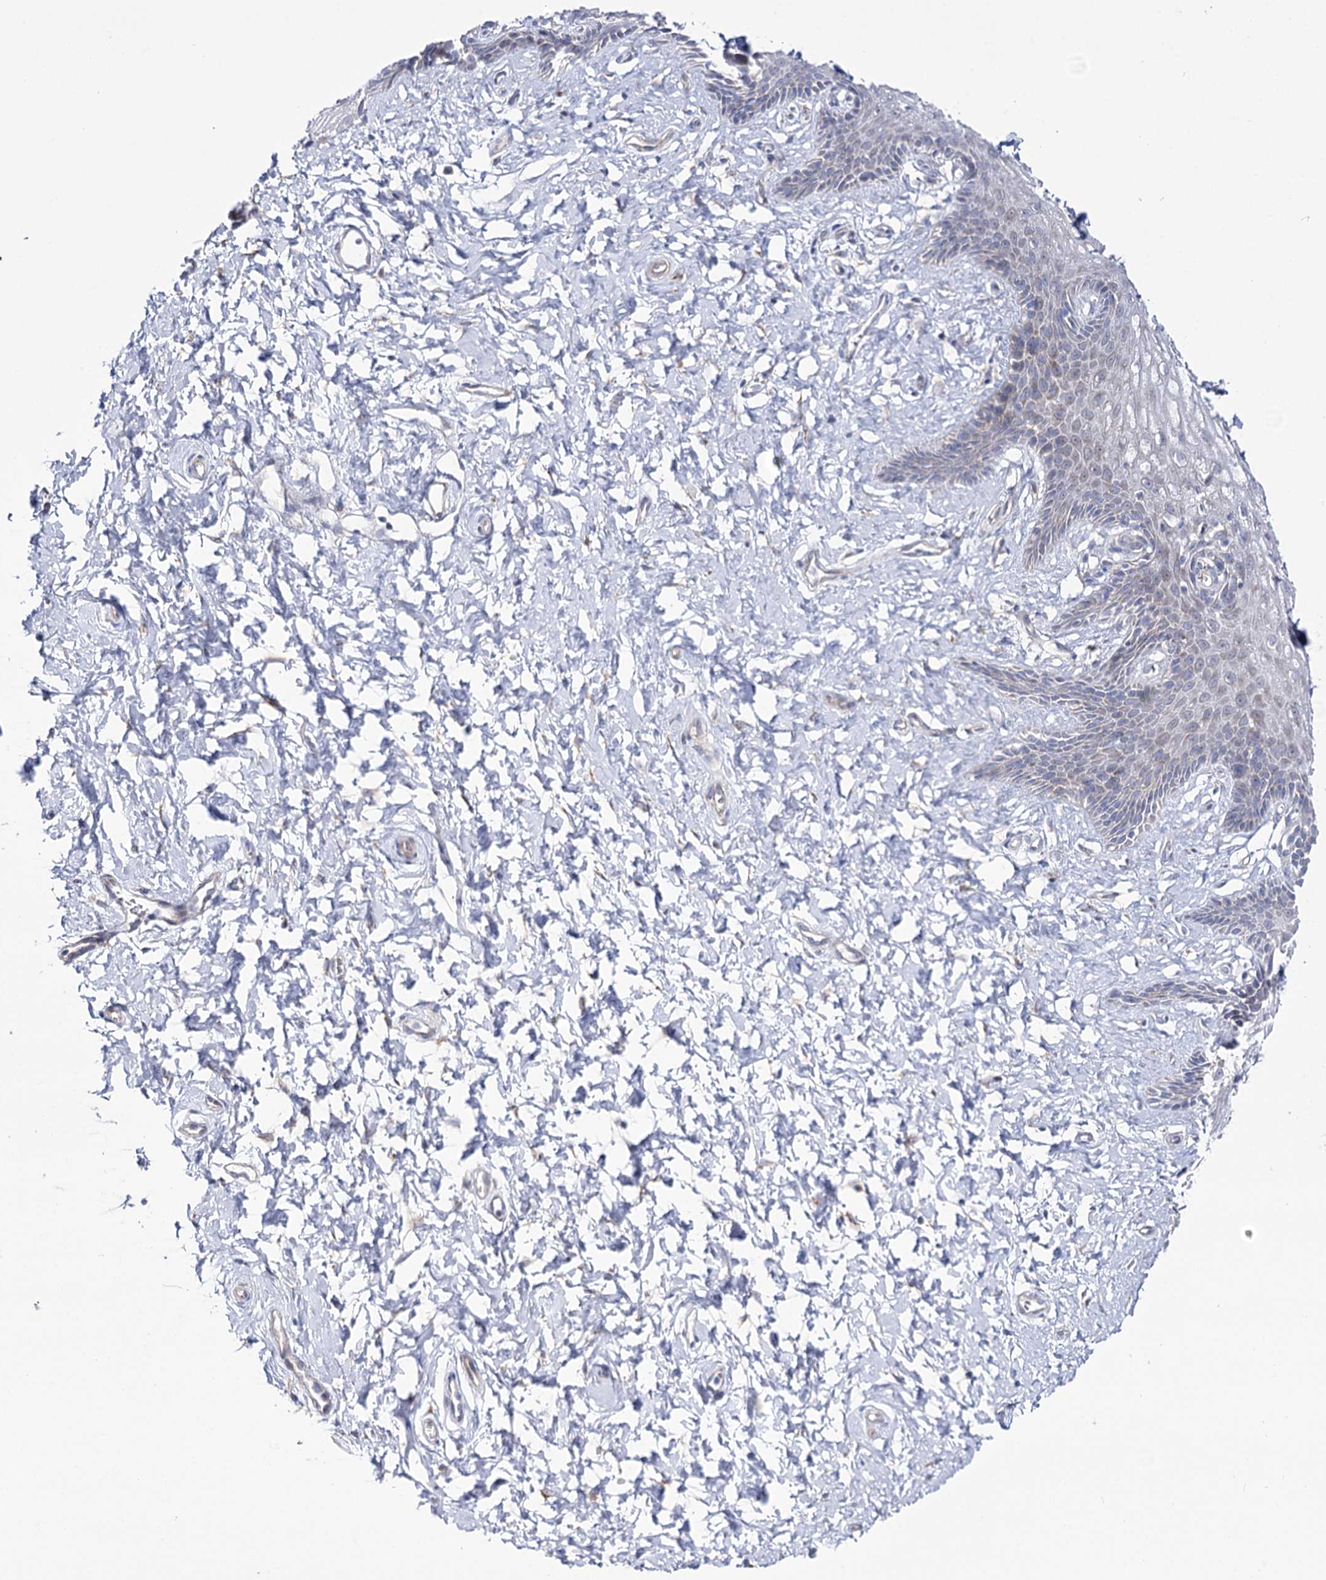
{"staining": {"intensity": "negative", "quantity": "none", "location": "none"}, "tissue": "vagina", "cell_type": "Squamous epithelial cells", "image_type": "normal", "snomed": [{"axis": "morphology", "description": "Normal tissue, NOS"}, {"axis": "topography", "description": "Vagina"}, {"axis": "topography", "description": "Cervix"}], "caption": "Benign vagina was stained to show a protein in brown. There is no significant expression in squamous epithelial cells. (DAB immunohistochemistry, high magnification).", "gene": "METTL5", "patient": {"sex": "female", "age": 40}}